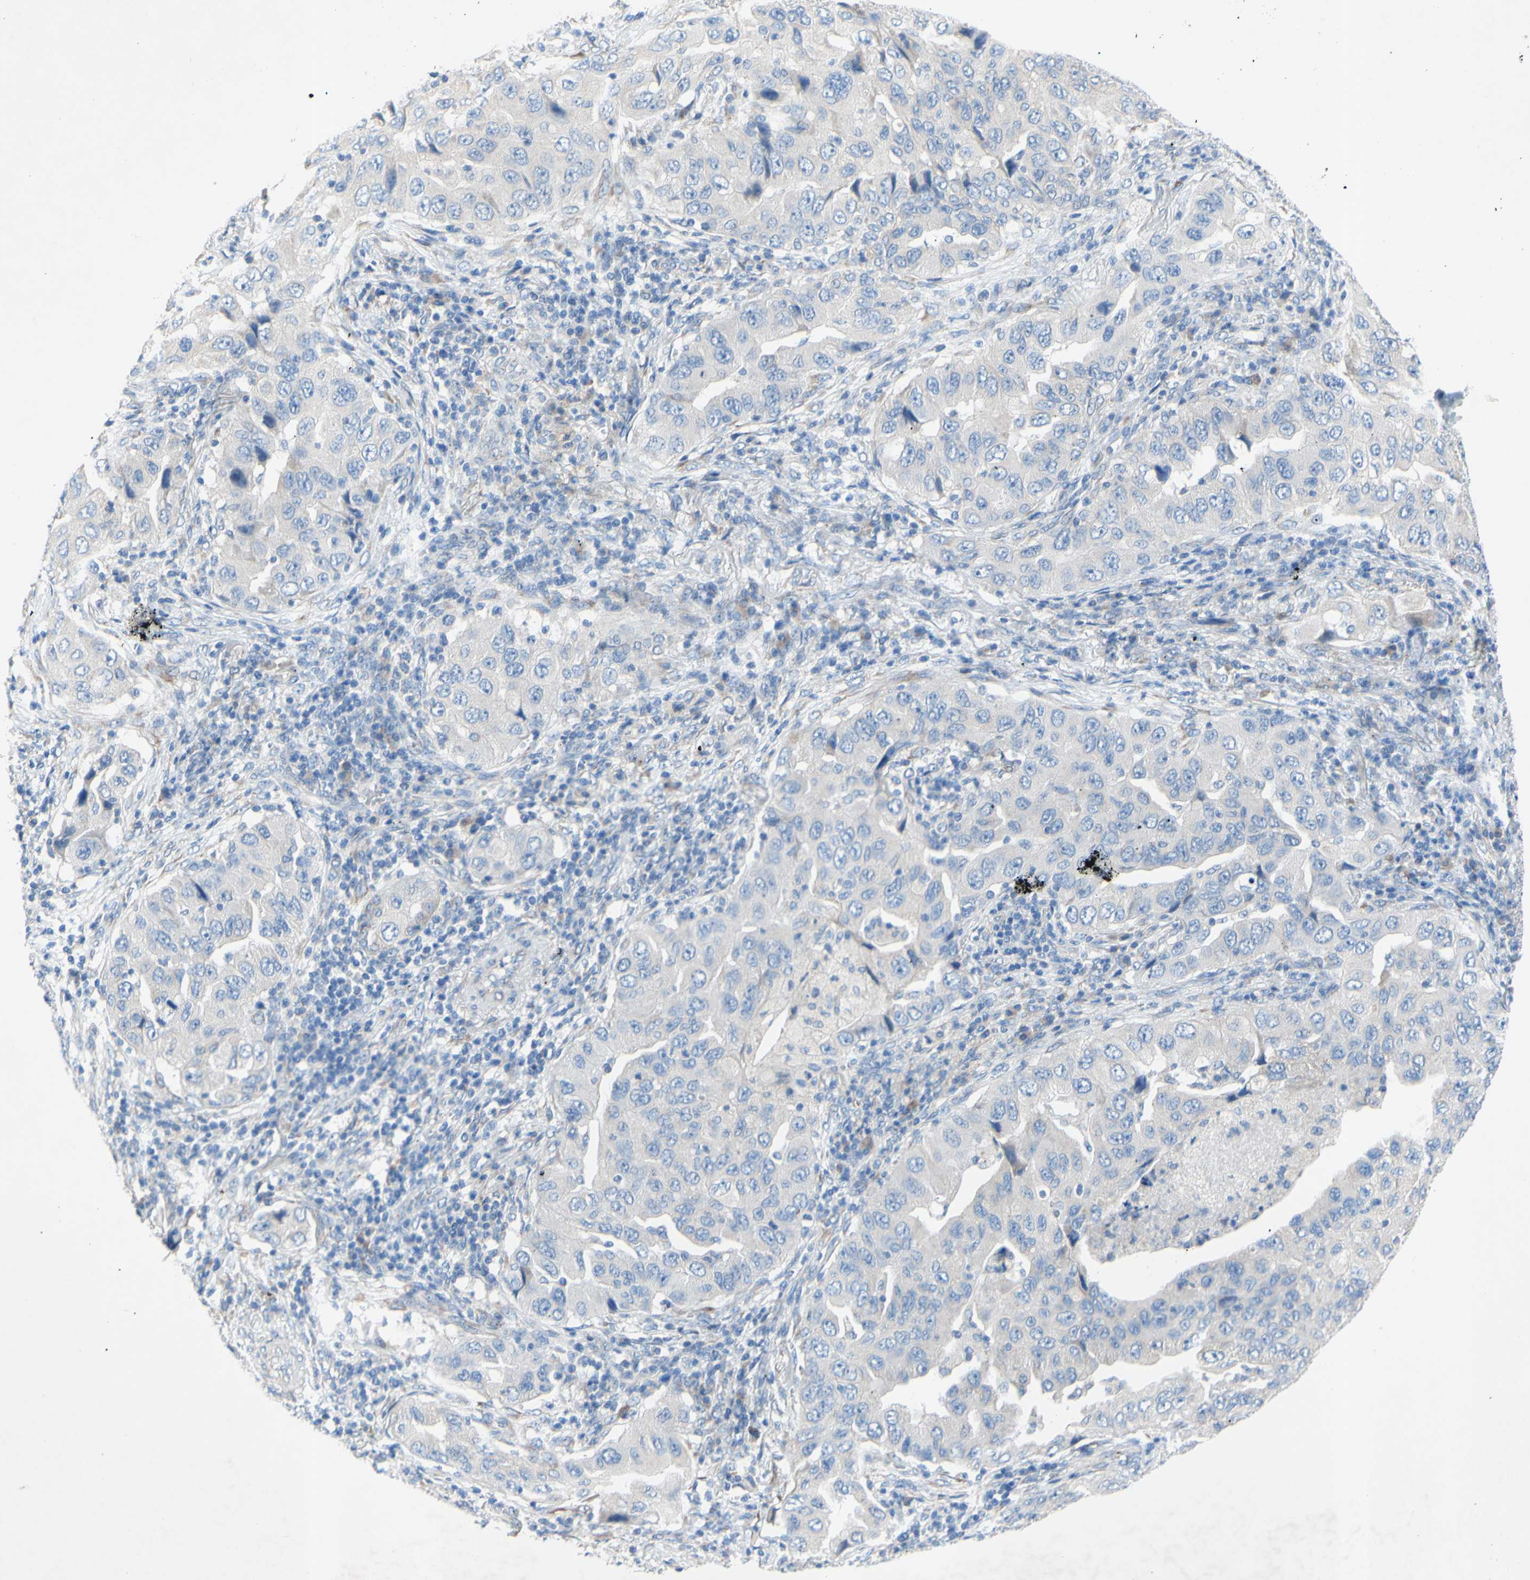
{"staining": {"intensity": "negative", "quantity": "none", "location": "none"}, "tissue": "lung cancer", "cell_type": "Tumor cells", "image_type": "cancer", "snomed": [{"axis": "morphology", "description": "Adenocarcinoma, NOS"}, {"axis": "topography", "description": "Lung"}], "caption": "Protein analysis of adenocarcinoma (lung) reveals no significant staining in tumor cells.", "gene": "TMIGD2", "patient": {"sex": "female", "age": 65}}